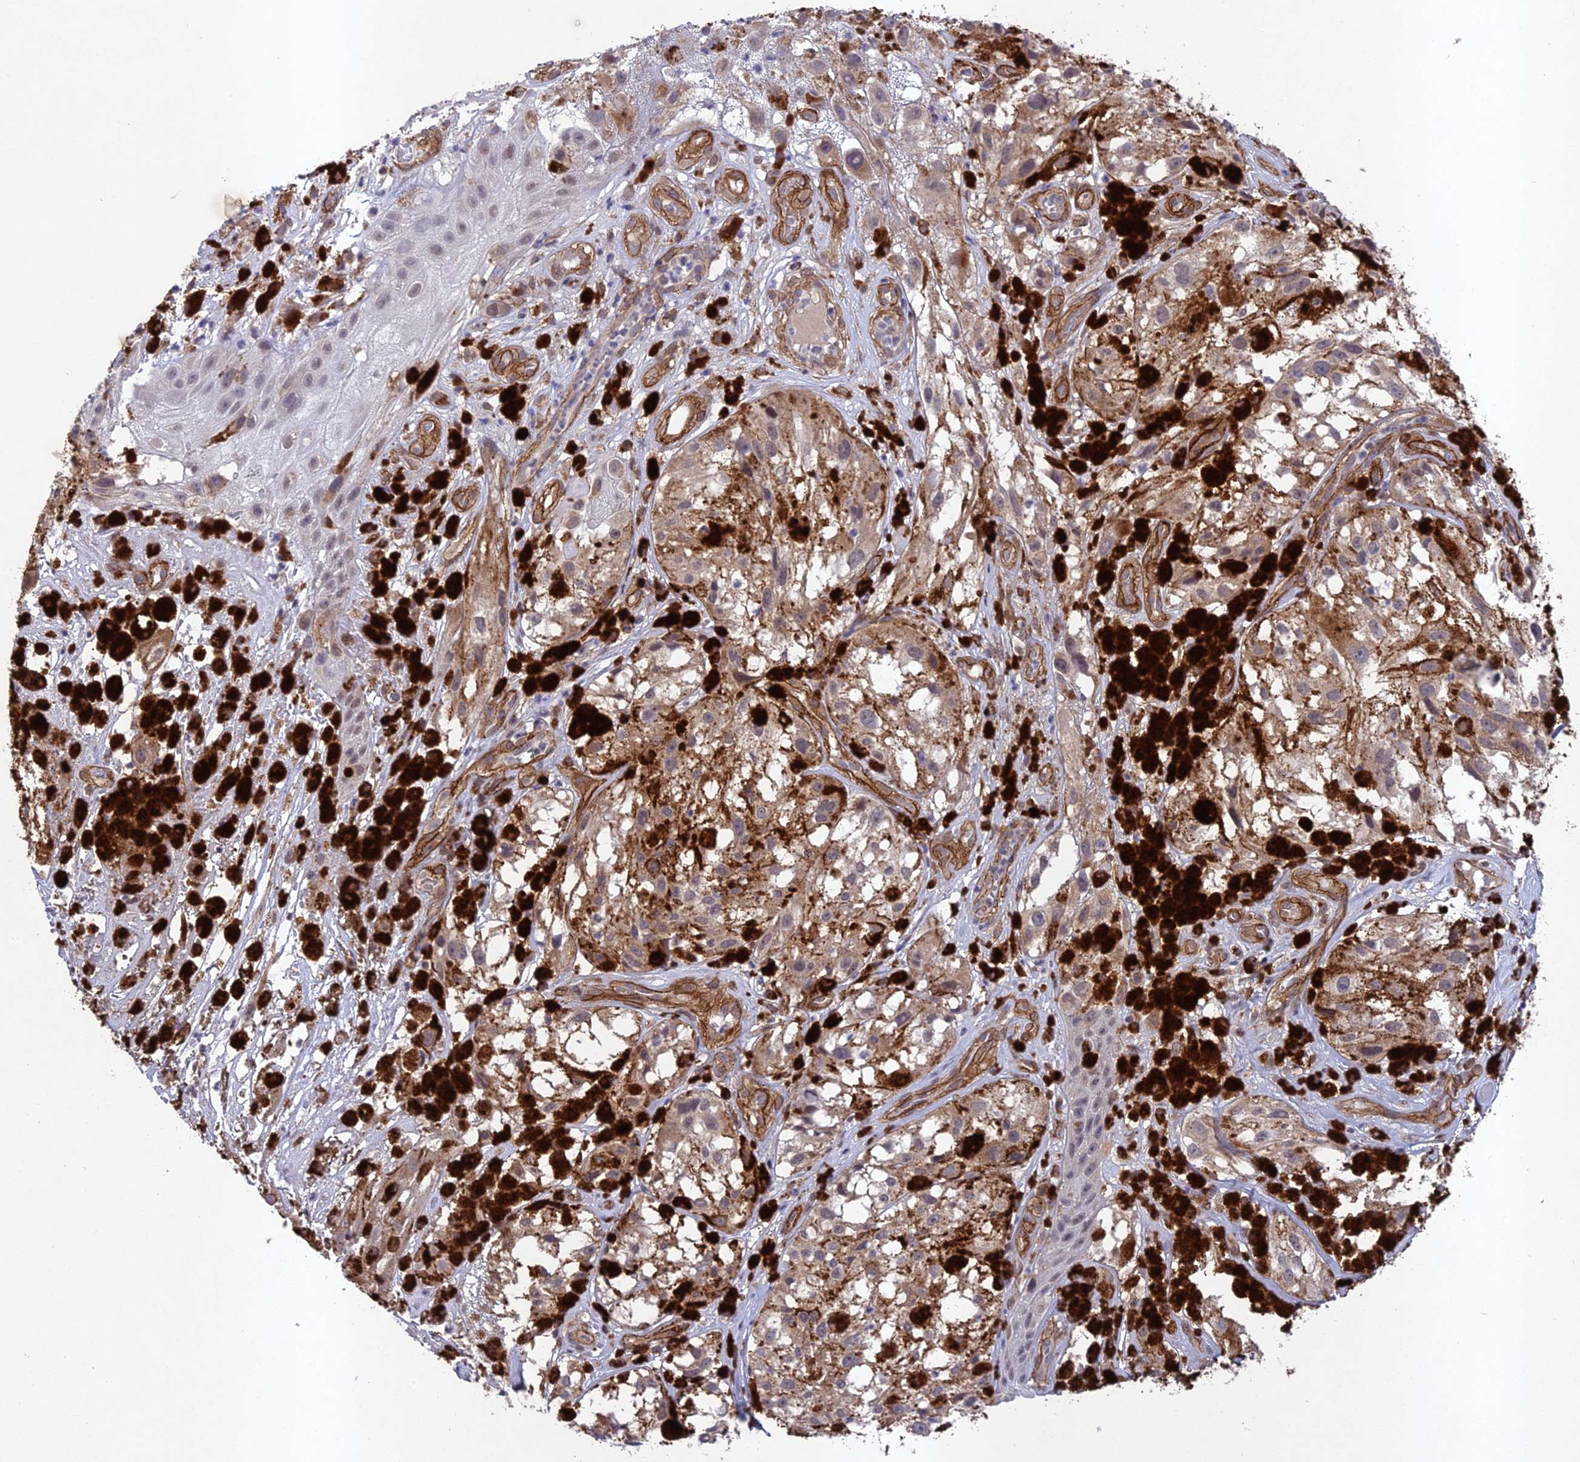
{"staining": {"intensity": "negative", "quantity": "none", "location": "none"}, "tissue": "melanoma", "cell_type": "Tumor cells", "image_type": "cancer", "snomed": [{"axis": "morphology", "description": "Malignant melanoma, NOS"}, {"axis": "topography", "description": "Skin"}], "caption": "Human melanoma stained for a protein using immunohistochemistry demonstrates no expression in tumor cells.", "gene": "TNS1", "patient": {"sex": "male", "age": 88}}